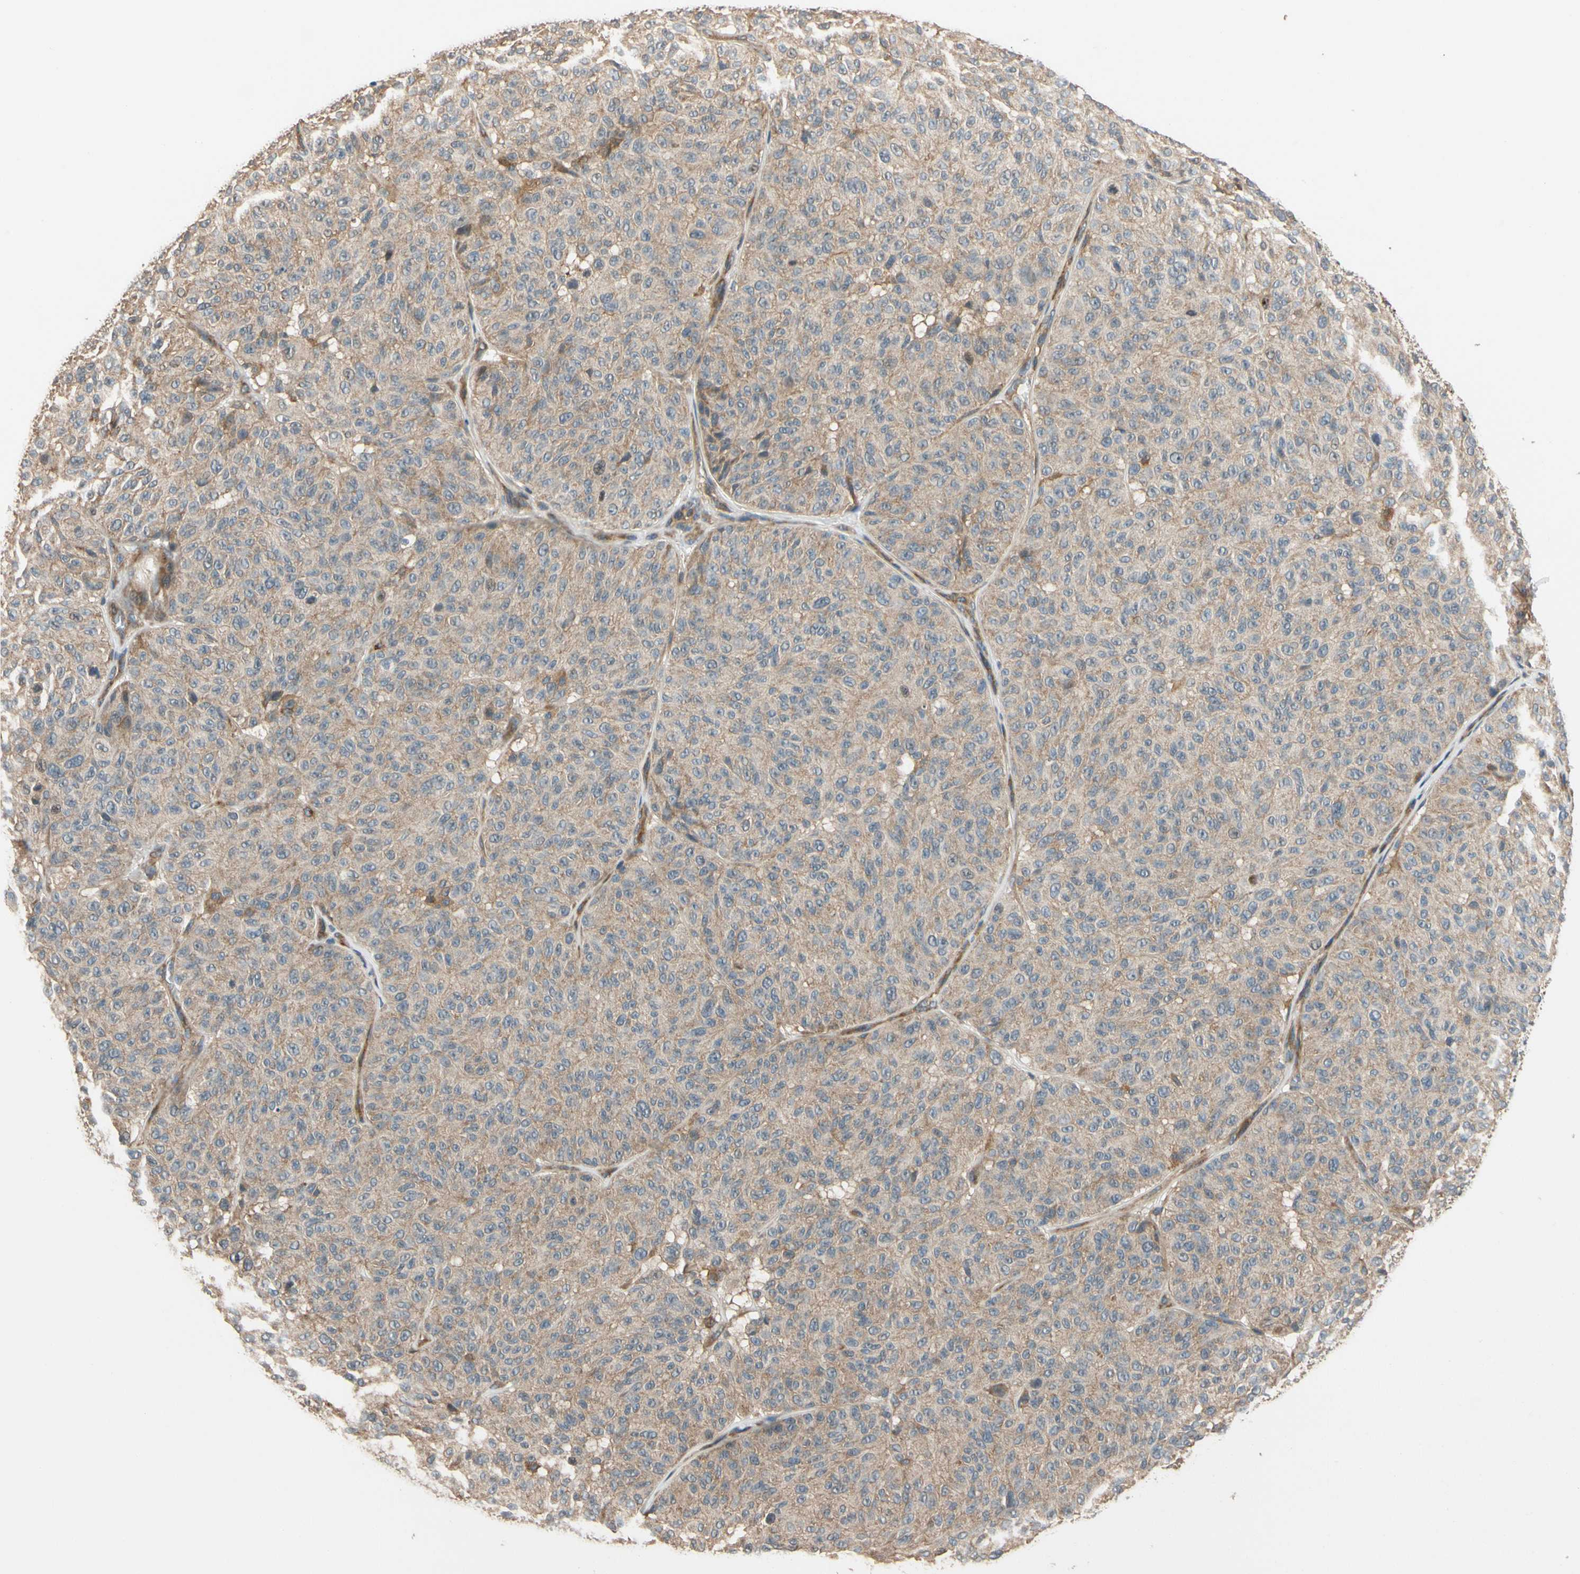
{"staining": {"intensity": "weak", "quantity": ">75%", "location": "cytoplasmic/membranous"}, "tissue": "melanoma", "cell_type": "Tumor cells", "image_type": "cancer", "snomed": [{"axis": "morphology", "description": "Malignant melanoma, NOS"}, {"axis": "topography", "description": "Skin"}], "caption": "Immunohistochemical staining of melanoma reveals low levels of weak cytoplasmic/membranous protein expression in approximately >75% of tumor cells. The staining was performed using DAB, with brown indicating positive protein expression. Nuclei are stained blue with hematoxylin.", "gene": "ANKHD1", "patient": {"sex": "female", "age": 46}}